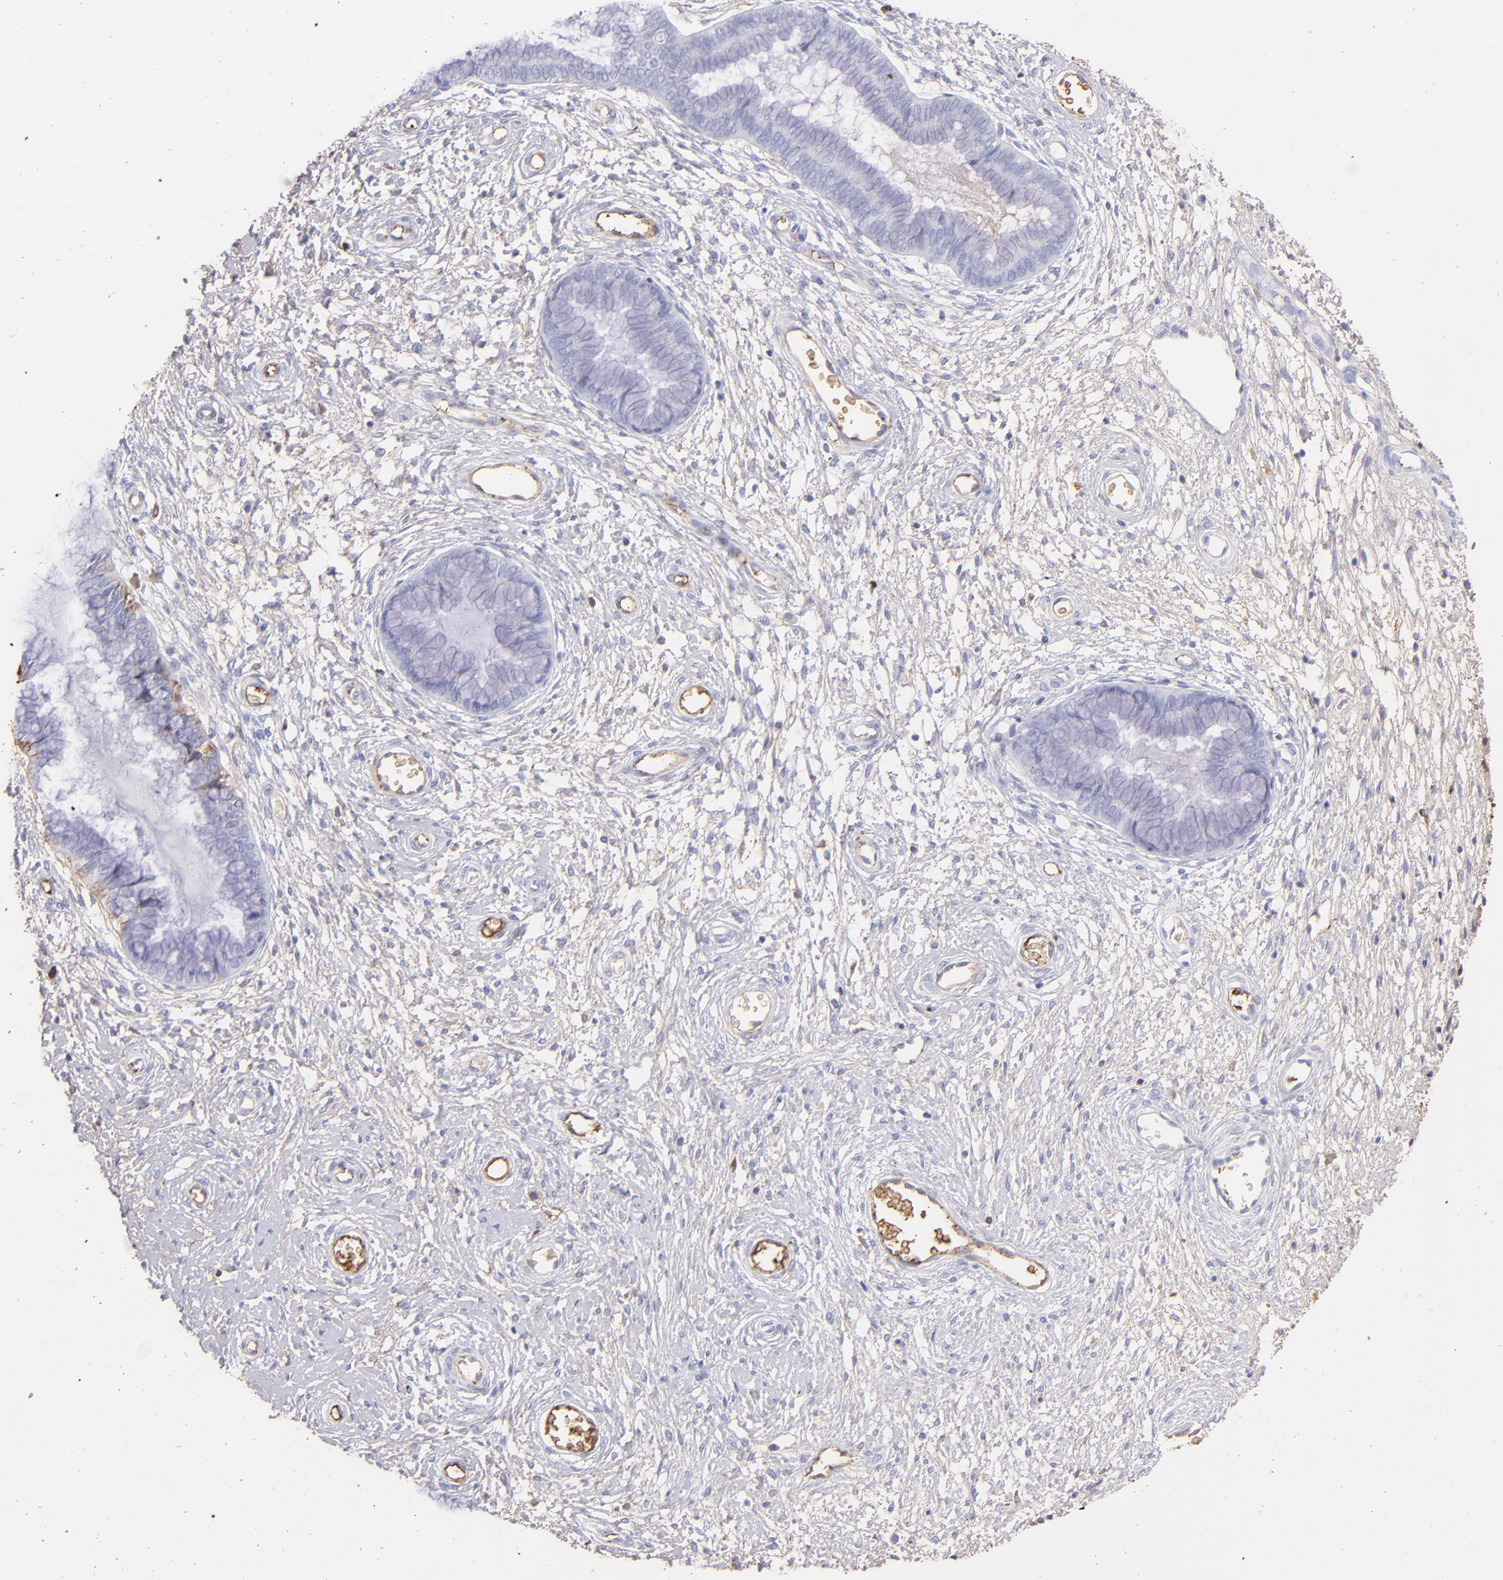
{"staining": {"intensity": "negative", "quantity": "none", "location": "none"}, "tissue": "cervix", "cell_type": "Glandular cells", "image_type": "normal", "snomed": [{"axis": "morphology", "description": "Normal tissue, NOS"}, {"axis": "topography", "description": "Cervix"}], "caption": "Immunohistochemistry (IHC) photomicrograph of unremarkable human cervix stained for a protein (brown), which displays no positivity in glandular cells.", "gene": "FGB", "patient": {"sex": "female", "age": 55}}